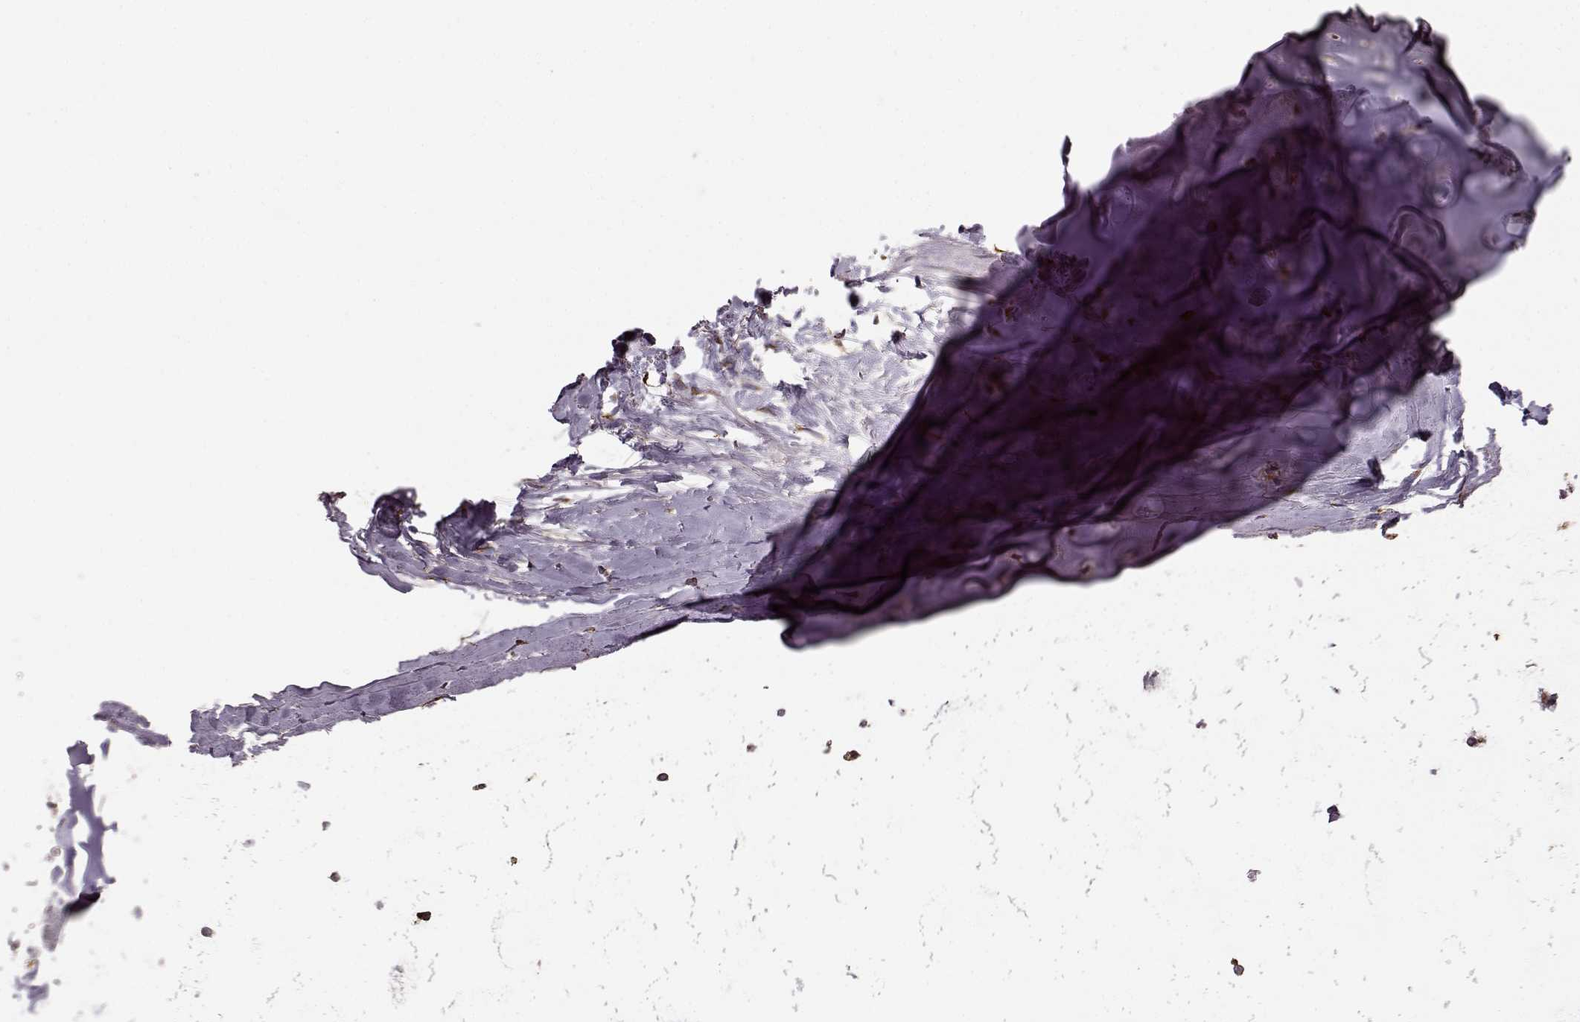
{"staining": {"intensity": "weak", "quantity": ">75%", "location": "cytoplasmic/membranous"}, "tissue": "adipose tissue", "cell_type": "Adipocytes", "image_type": "normal", "snomed": [{"axis": "morphology", "description": "Normal tissue, NOS"}, {"axis": "topography", "description": "Lymph node"}, {"axis": "topography", "description": "Bronchus"}], "caption": "IHC (DAB) staining of benign adipose tissue reveals weak cytoplasmic/membranous protein positivity in approximately >75% of adipocytes.", "gene": "YIPF5", "patient": {"sex": "female", "age": 70}}